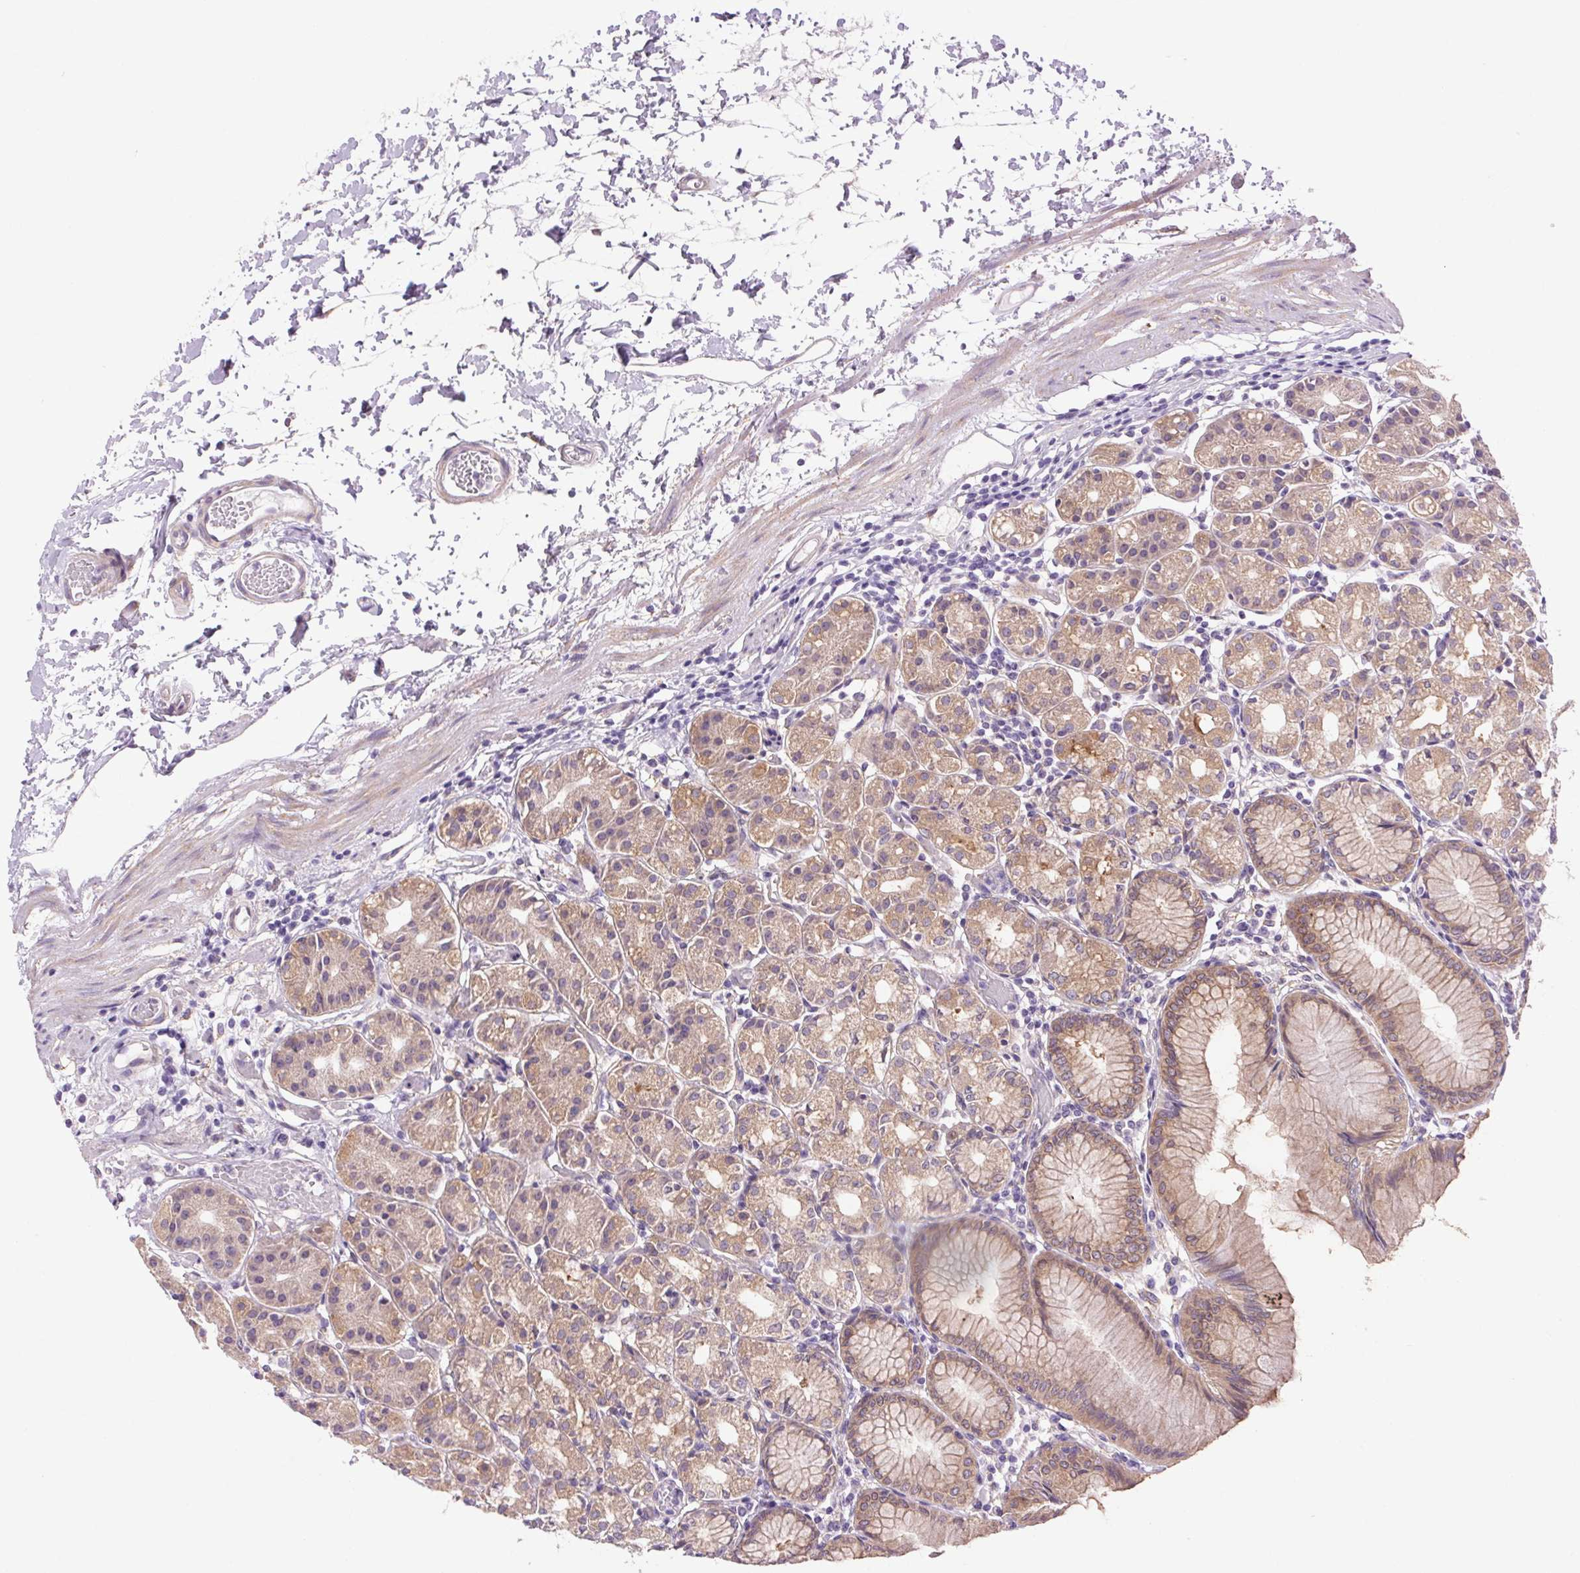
{"staining": {"intensity": "weak", "quantity": "25%-75%", "location": "cytoplasmic/membranous"}, "tissue": "stomach", "cell_type": "Glandular cells", "image_type": "normal", "snomed": [{"axis": "morphology", "description": "Normal tissue, NOS"}, {"axis": "topography", "description": "Stomach"}], "caption": "Human stomach stained for a protein (brown) shows weak cytoplasmic/membranous positive positivity in about 25%-75% of glandular cells.", "gene": "SOWAHC", "patient": {"sex": "female", "age": 57}}